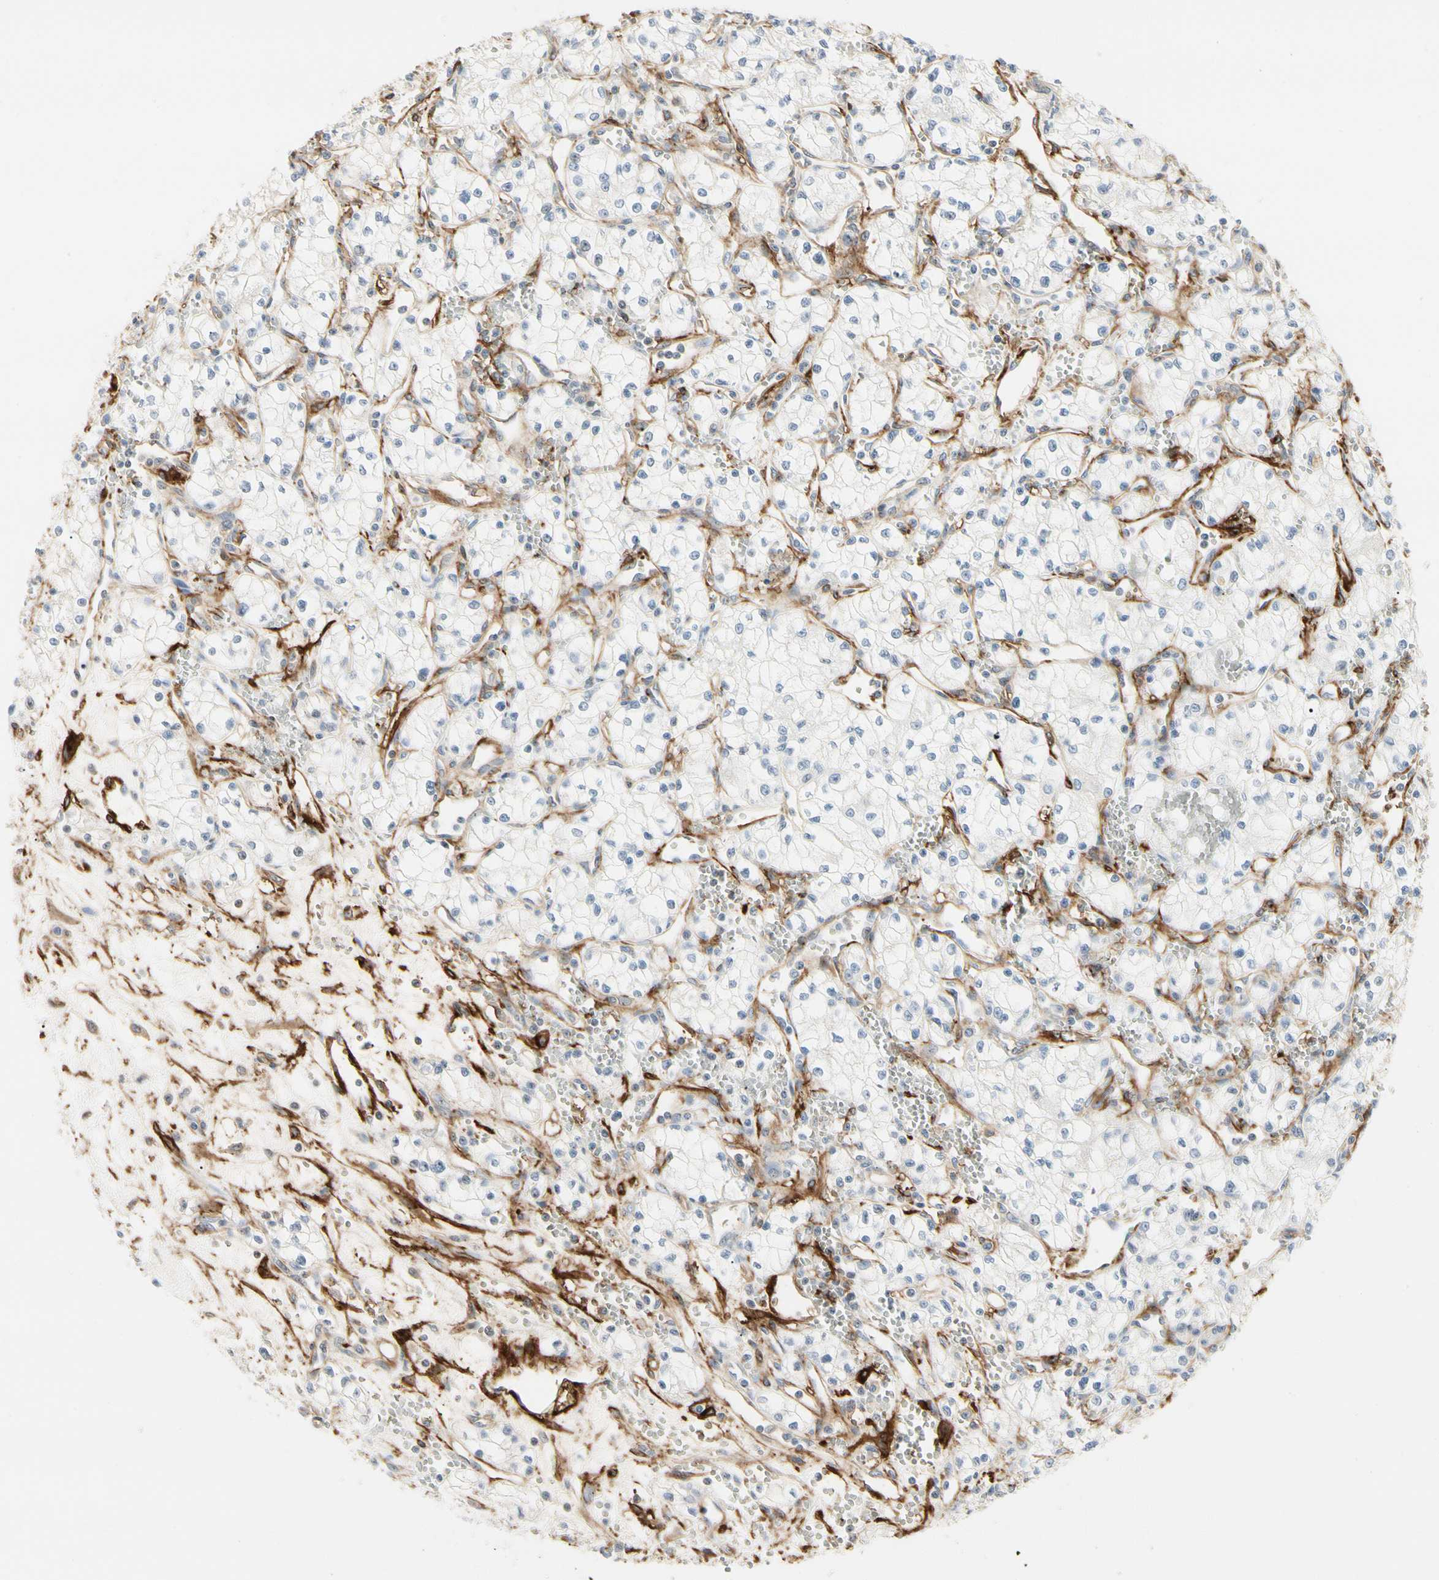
{"staining": {"intensity": "negative", "quantity": "none", "location": "none"}, "tissue": "renal cancer", "cell_type": "Tumor cells", "image_type": "cancer", "snomed": [{"axis": "morphology", "description": "Normal tissue, NOS"}, {"axis": "morphology", "description": "Adenocarcinoma, NOS"}, {"axis": "topography", "description": "Kidney"}], "caption": "This is a histopathology image of IHC staining of renal cancer, which shows no positivity in tumor cells.", "gene": "GGT5", "patient": {"sex": "male", "age": 59}}